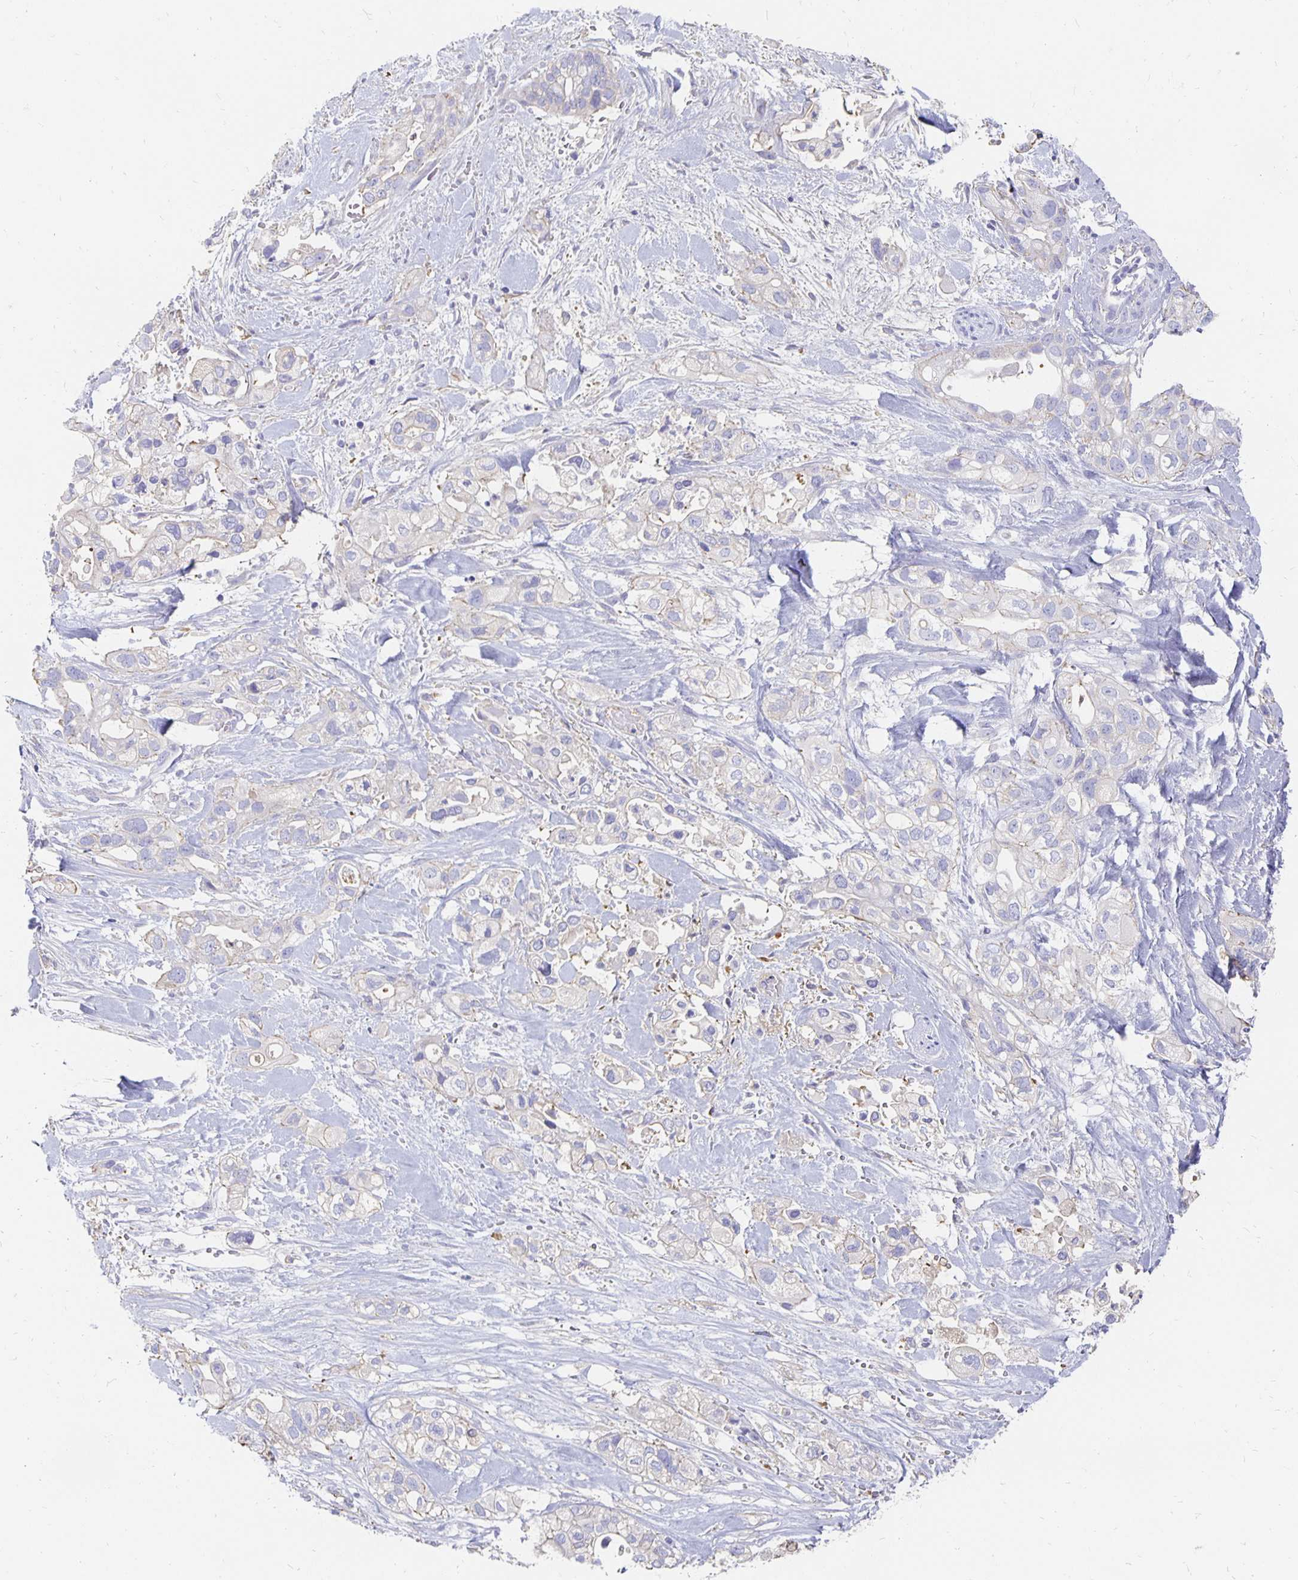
{"staining": {"intensity": "negative", "quantity": "none", "location": "none"}, "tissue": "pancreatic cancer", "cell_type": "Tumor cells", "image_type": "cancer", "snomed": [{"axis": "morphology", "description": "Adenocarcinoma, NOS"}, {"axis": "topography", "description": "Pancreas"}], "caption": "Immunohistochemistry (IHC) photomicrograph of pancreatic adenocarcinoma stained for a protein (brown), which displays no staining in tumor cells.", "gene": "APOB", "patient": {"sex": "male", "age": 44}}